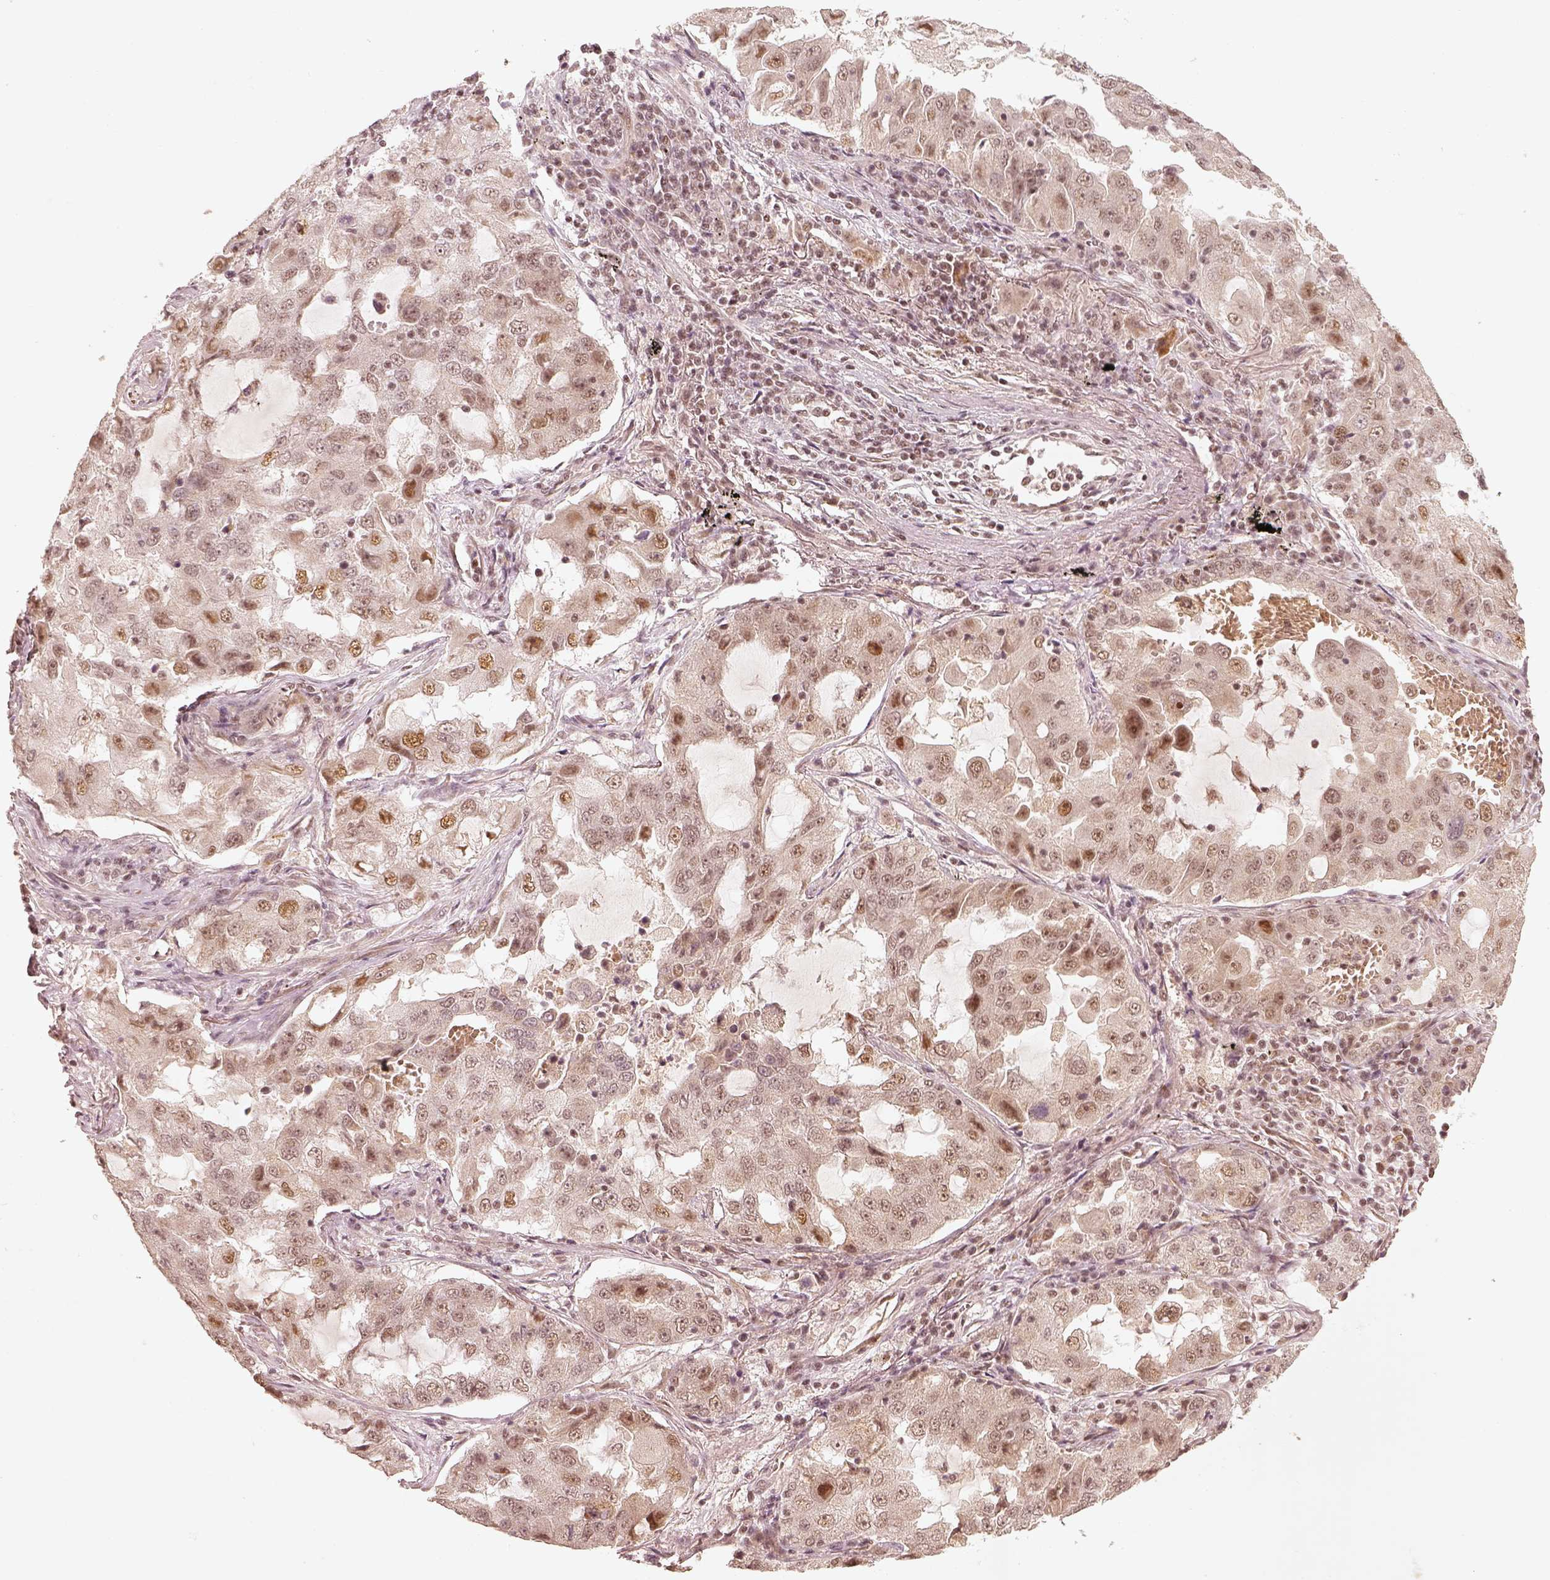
{"staining": {"intensity": "moderate", "quantity": "<25%", "location": "nuclear"}, "tissue": "lung cancer", "cell_type": "Tumor cells", "image_type": "cancer", "snomed": [{"axis": "morphology", "description": "Adenocarcinoma, NOS"}, {"axis": "topography", "description": "Lung"}], "caption": "Tumor cells reveal moderate nuclear positivity in about <25% of cells in lung adenocarcinoma.", "gene": "GMEB2", "patient": {"sex": "female", "age": 61}}